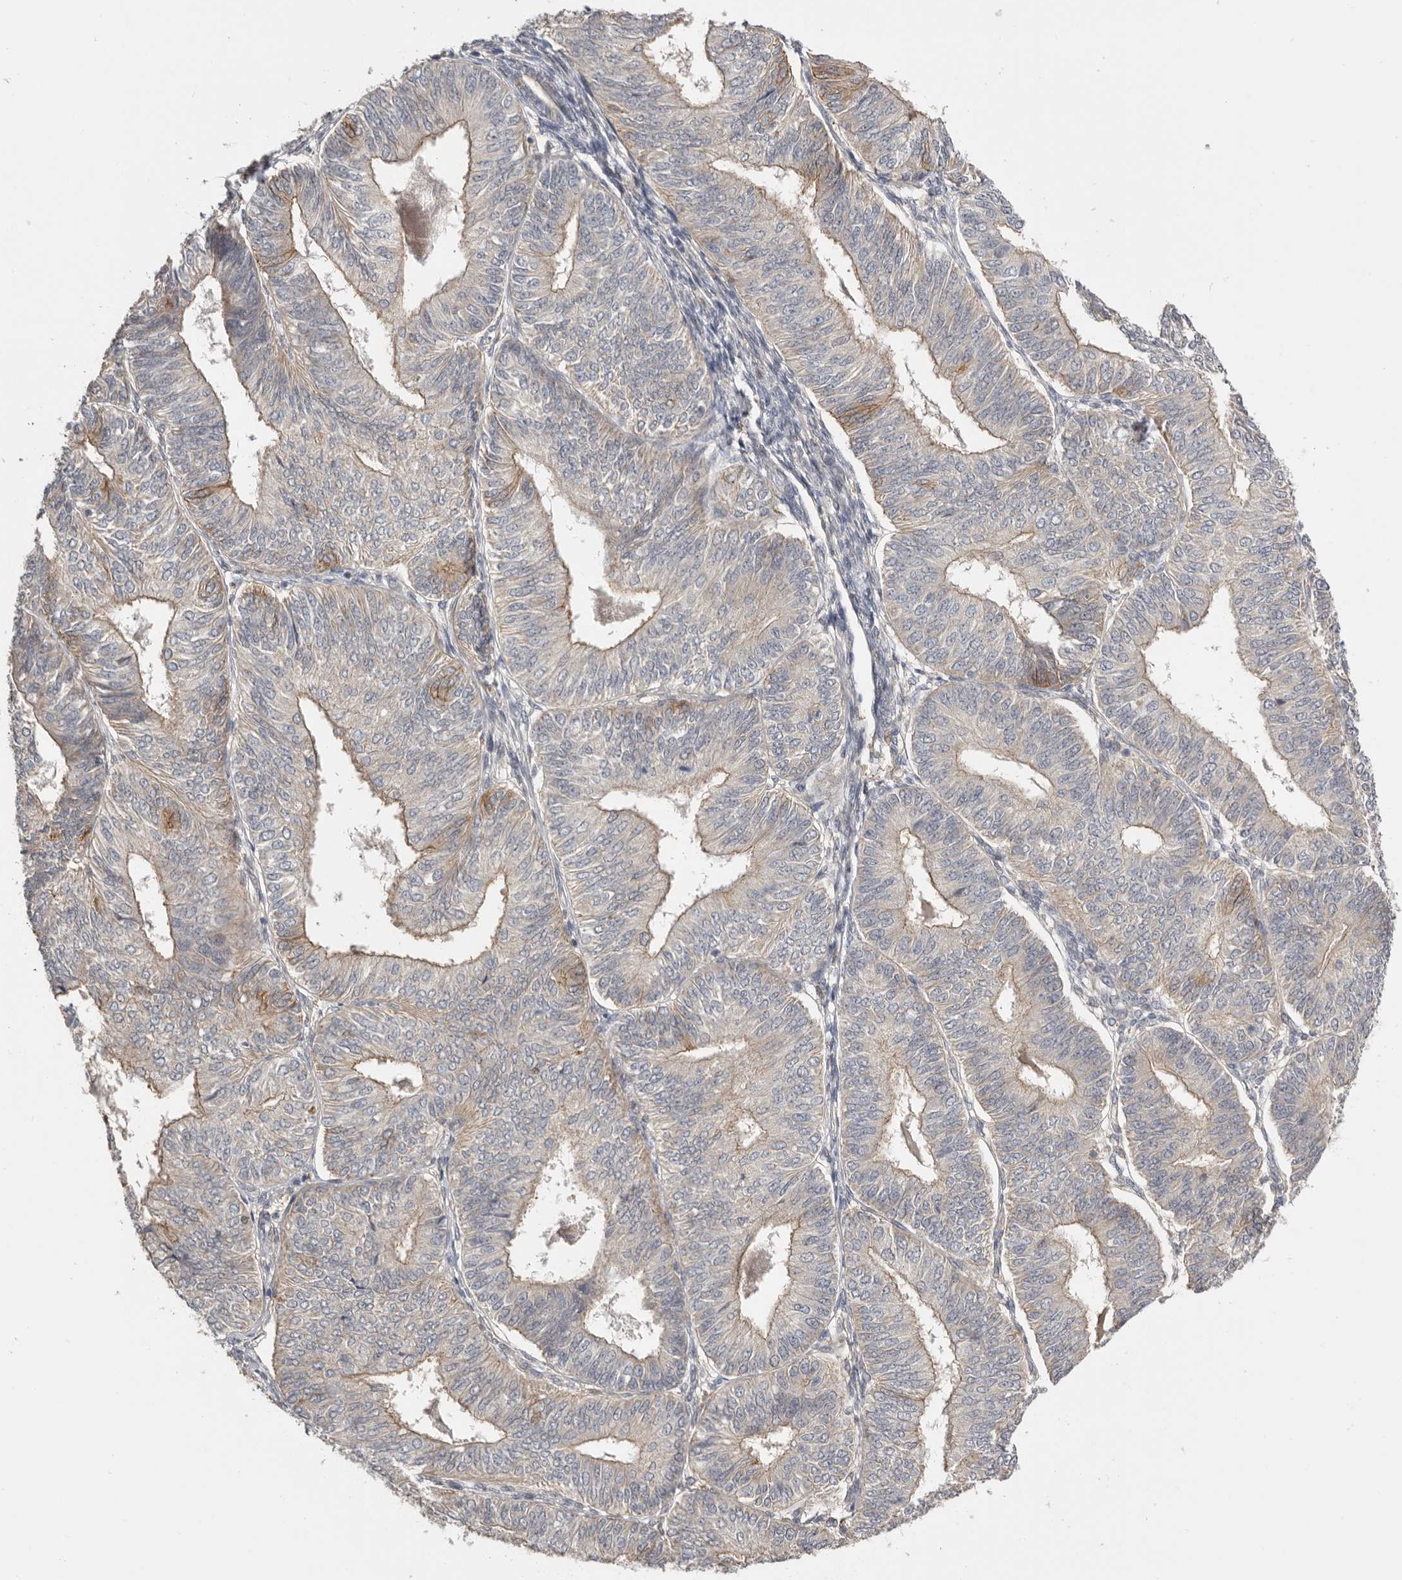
{"staining": {"intensity": "weak", "quantity": "25%-75%", "location": "cytoplasmic/membranous"}, "tissue": "endometrial cancer", "cell_type": "Tumor cells", "image_type": "cancer", "snomed": [{"axis": "morphology", "description": "Adenocarcinoma, NOS"}, {"axis": "topography", "description": "Endometrium"}], "caption": "Immunohistochemical staining of endometrial adenocarcinoma displays low levels of weak cytoplasmic/membranous expression in approximately 25%-75% of tumor cells.", "gene": "MSRB2", "patient": {"sex": "female", "age": 58}}